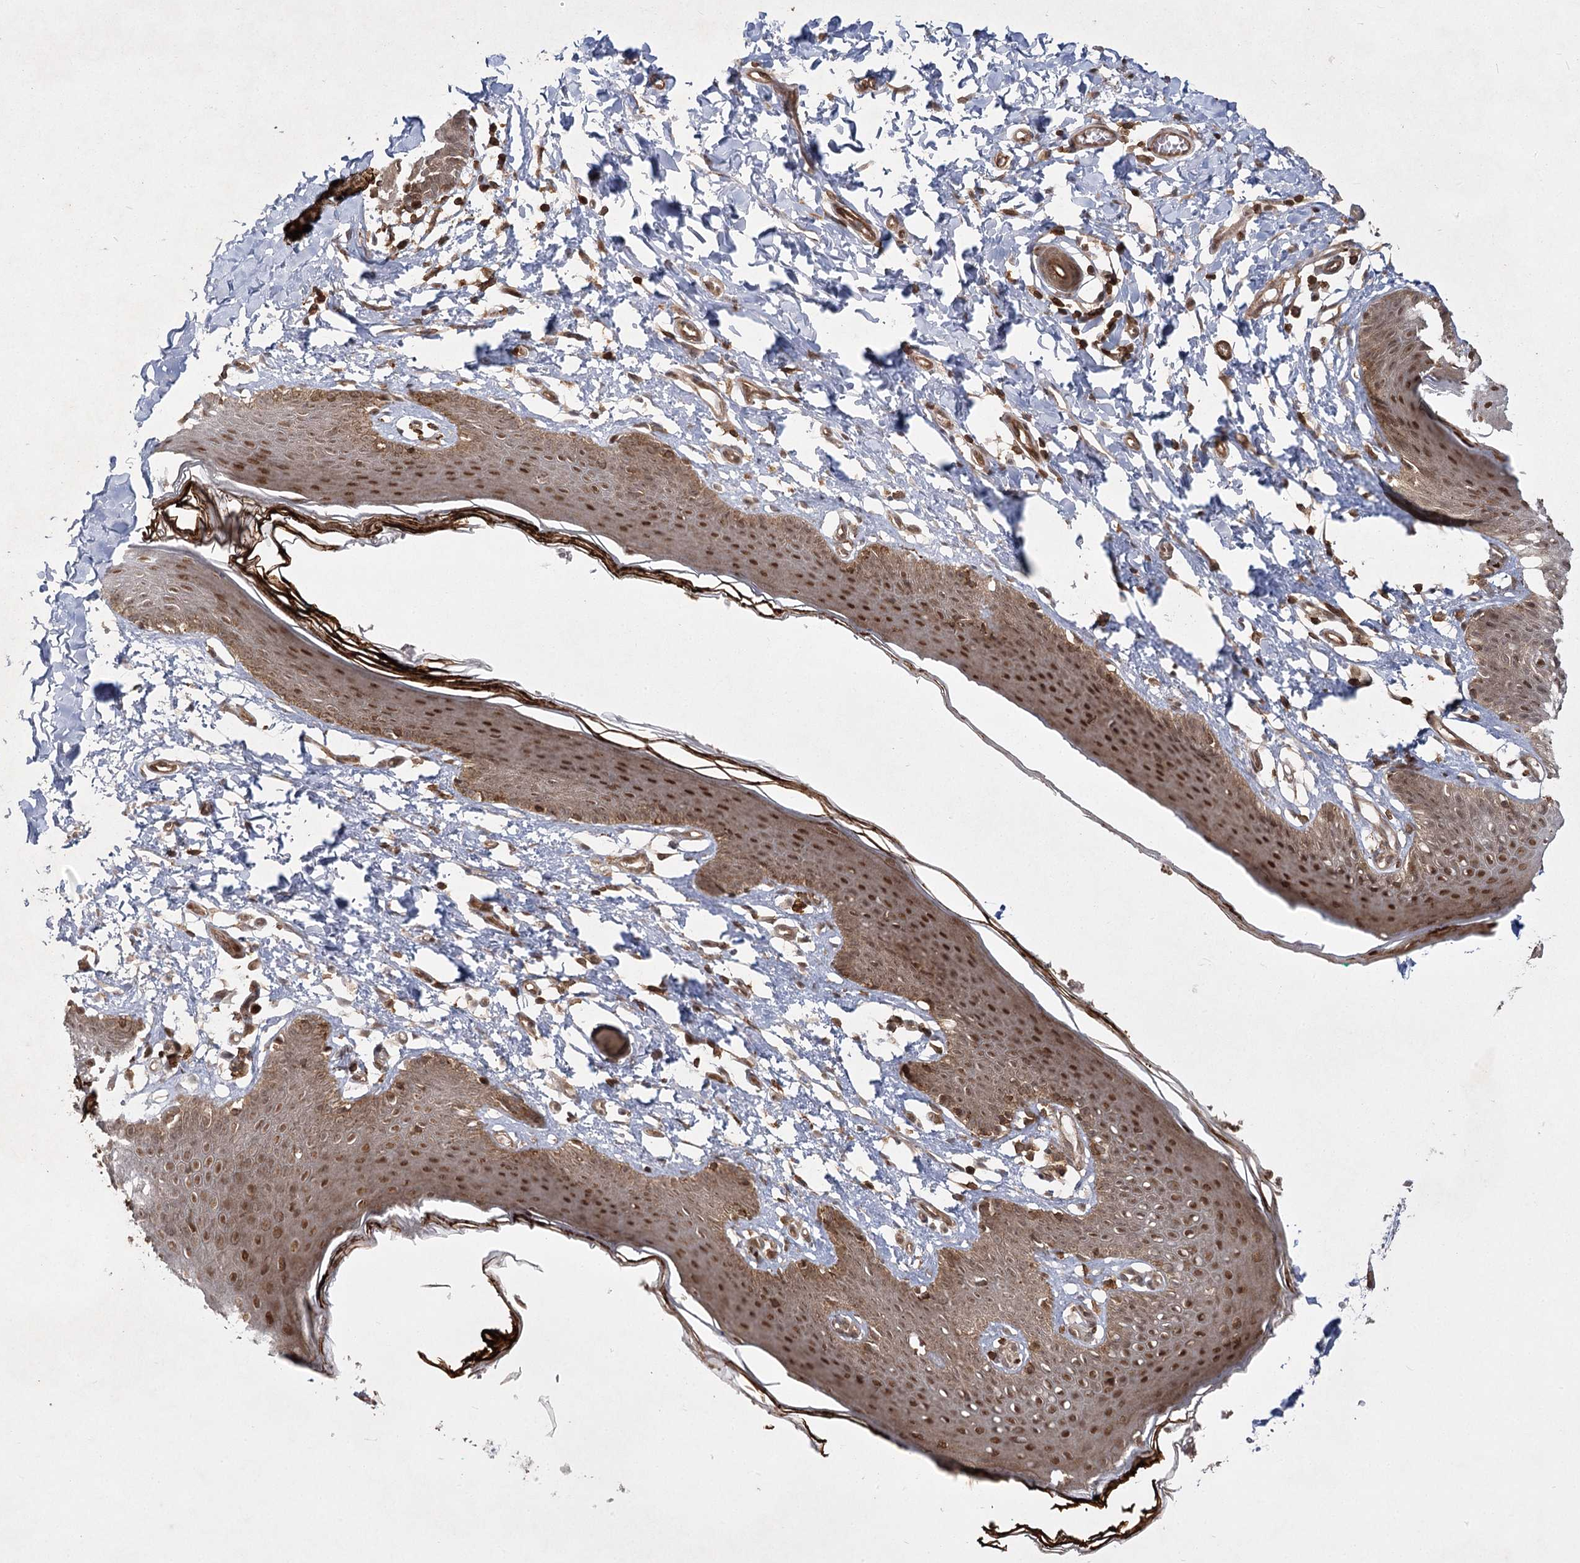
{"staining": {"intensity": "moderate", "quantity": ">75%", "location": "cytoplasmic/membranous,nuclear"}, "tissue": "skin", "cell_type": "Epidermal cells", "image_type": "normal", "snomed": [{"axis": "morphology", "description": "Normal tissue, NOS"}, {"axis": "topography", "description": "Vulva"}], "caption": "A medium amount of moderate cytoplasmic/membranous,nuclear expression is appreciated in approximately >75% of epidermal cells in unremarkable skin.", "gene": "MDFIC", "patient": {"sex": "female", "age": 66}}